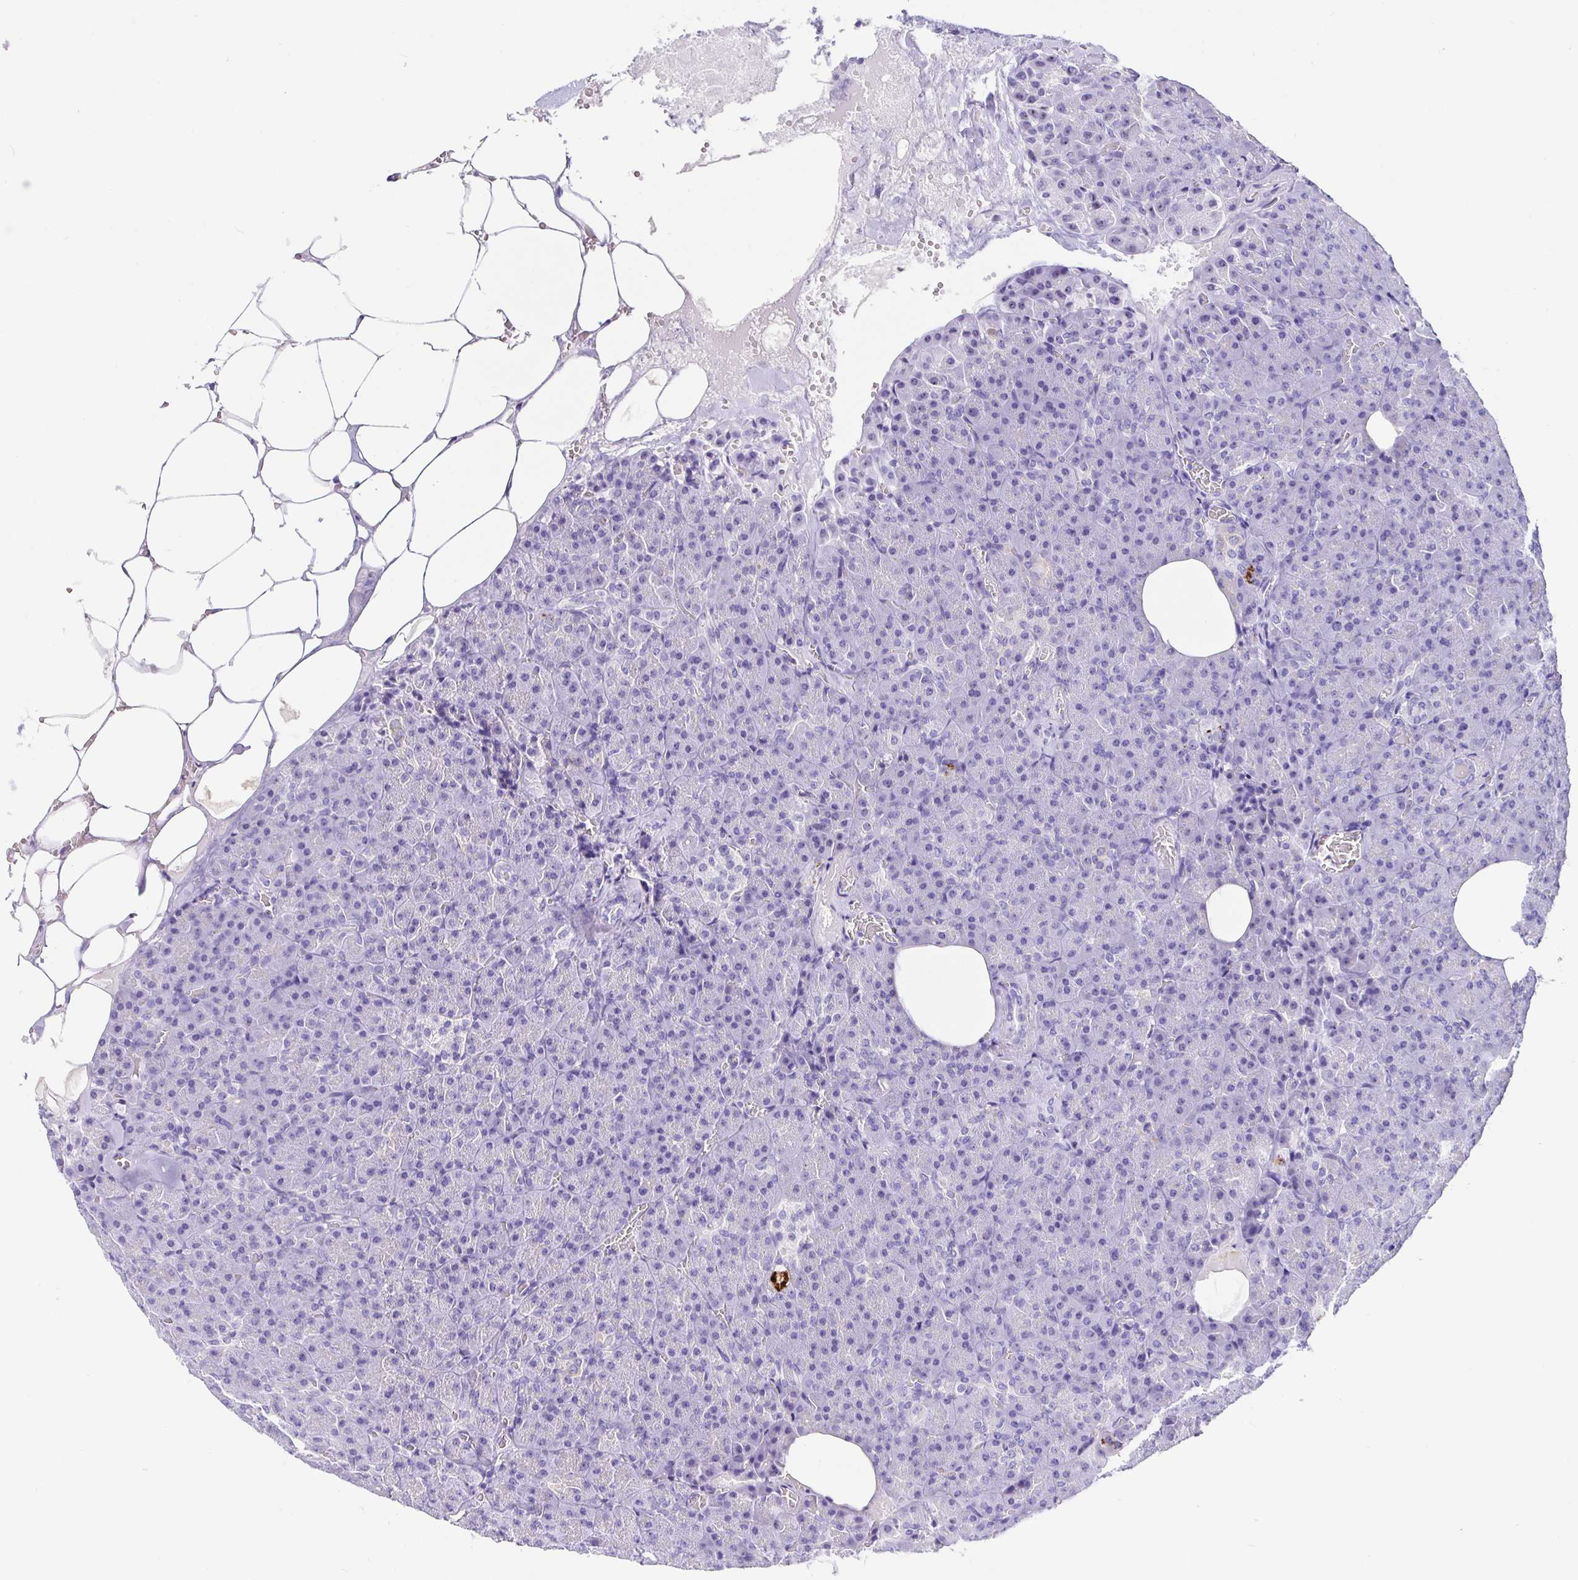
{"staining": {"intensity": "negative", "quantity": "none", "location": "none"}, "tissue": "pancreas", "cell_type": "Exocrine glandular cells", "image_type": "normal", "snomed": [{"axis": "morphology", "description": "Normal tissue, NOS"}, {"axis": "topography", "description": "Pancreas"}], "caption": "Protein analysis of unremarkable pancreas shows no significant staining in exocrine glandular cells.", "gene": "PRAMEF18", "patient": {"sex": "female", "age": 74}}